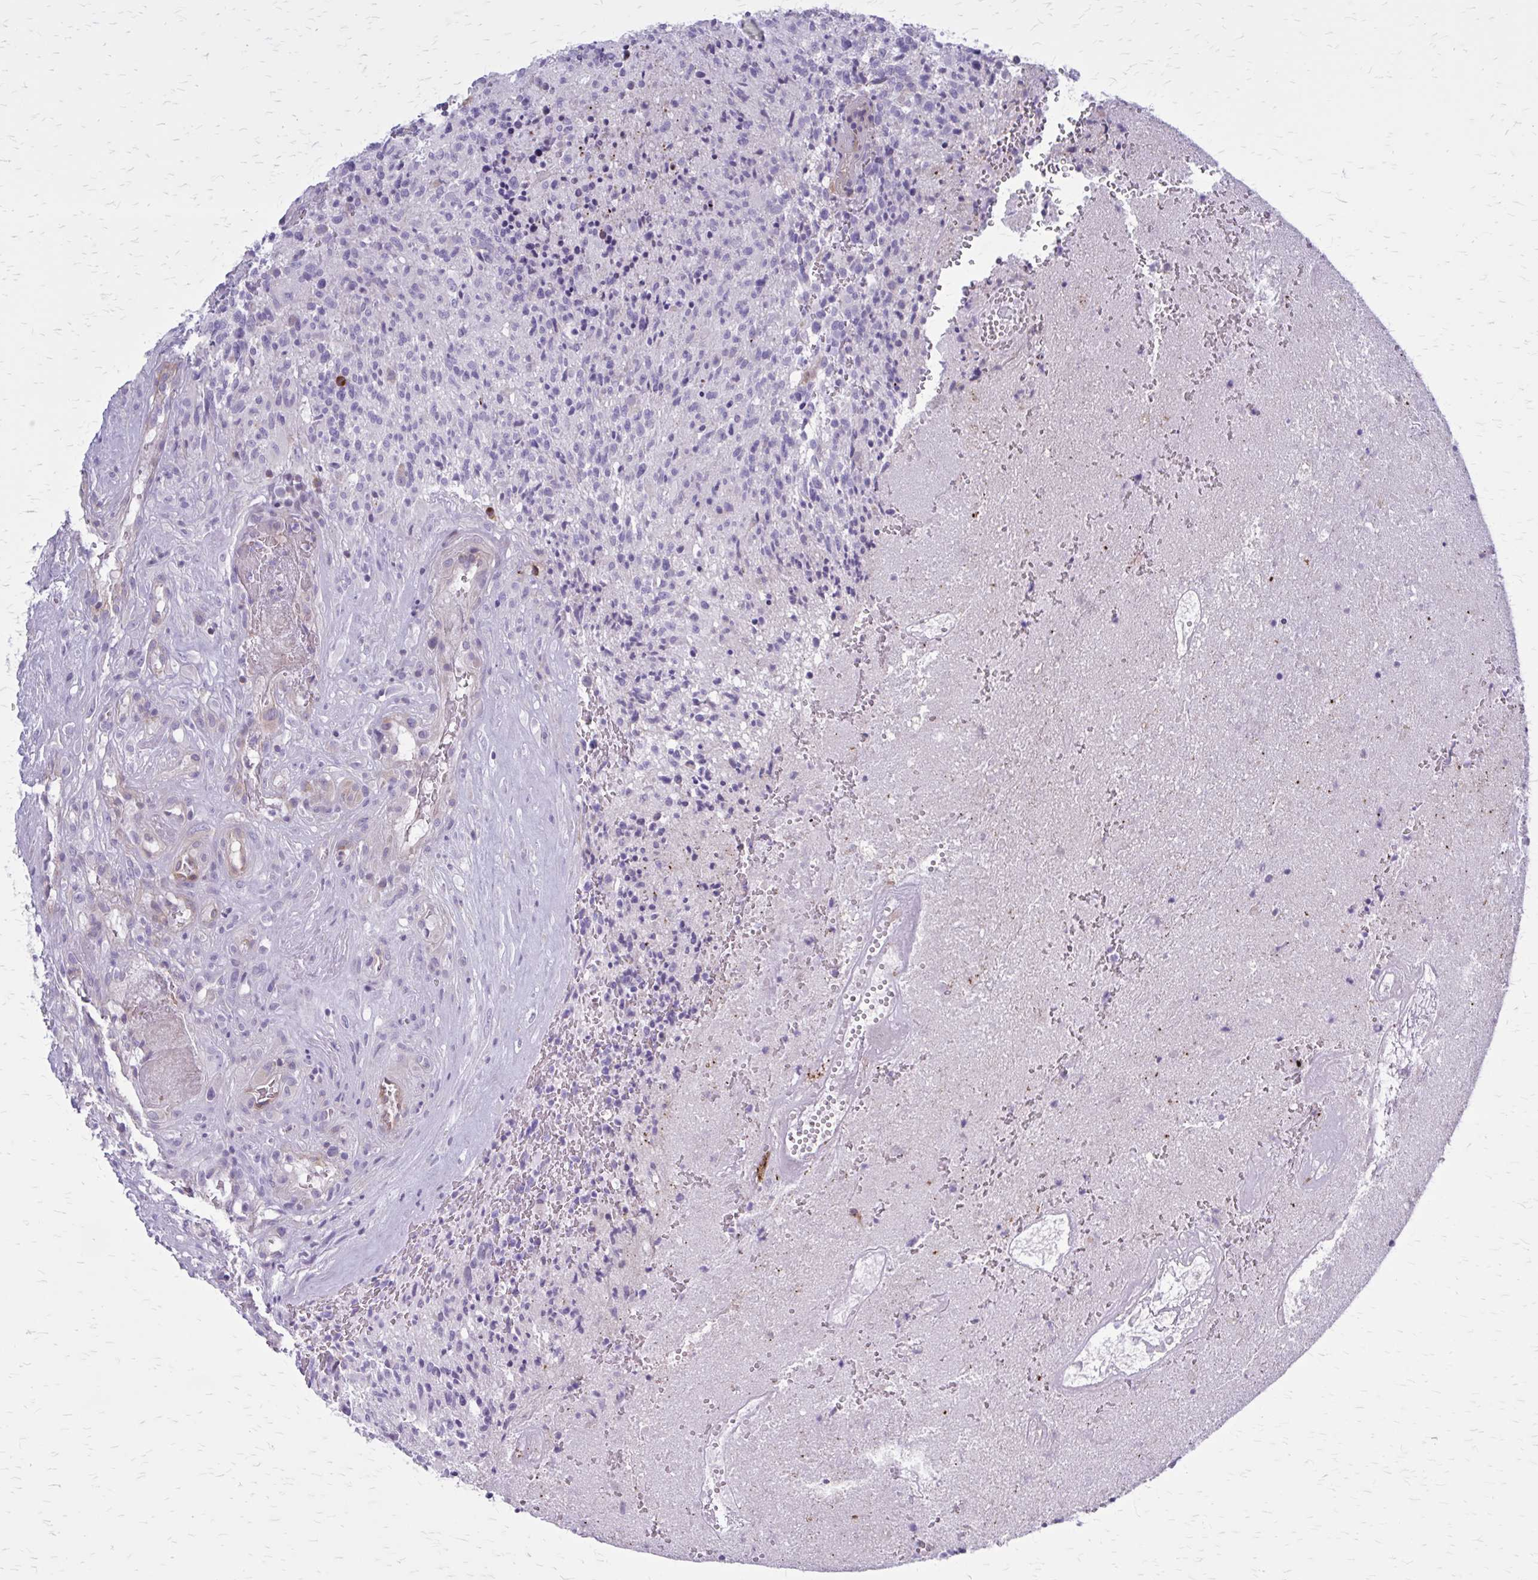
{"staining": {"intensity": "negative", "quantity": "none", "location": "none"}, "tissue": "glioma", "cell_type": "Tumor cells", "image_type": "cancer", "snomed": [{"axis": "morphology", "description": "Glioma, malignant, High grade"}, {"axis": "topography", "description": "Brain"}], "caption": "Immunohistochemical staining of human malignant glioma (high-grade) demonstrates no significant positivity in tumor cells. Brightfield microscopy of IHC stained with DAB (3,3'-diaminobenzidine) (brown) and hematoxylin (blue), captured at high magnification.", "gene": "PITPNM1", "patient": {"sex": "male", "age": 36}}